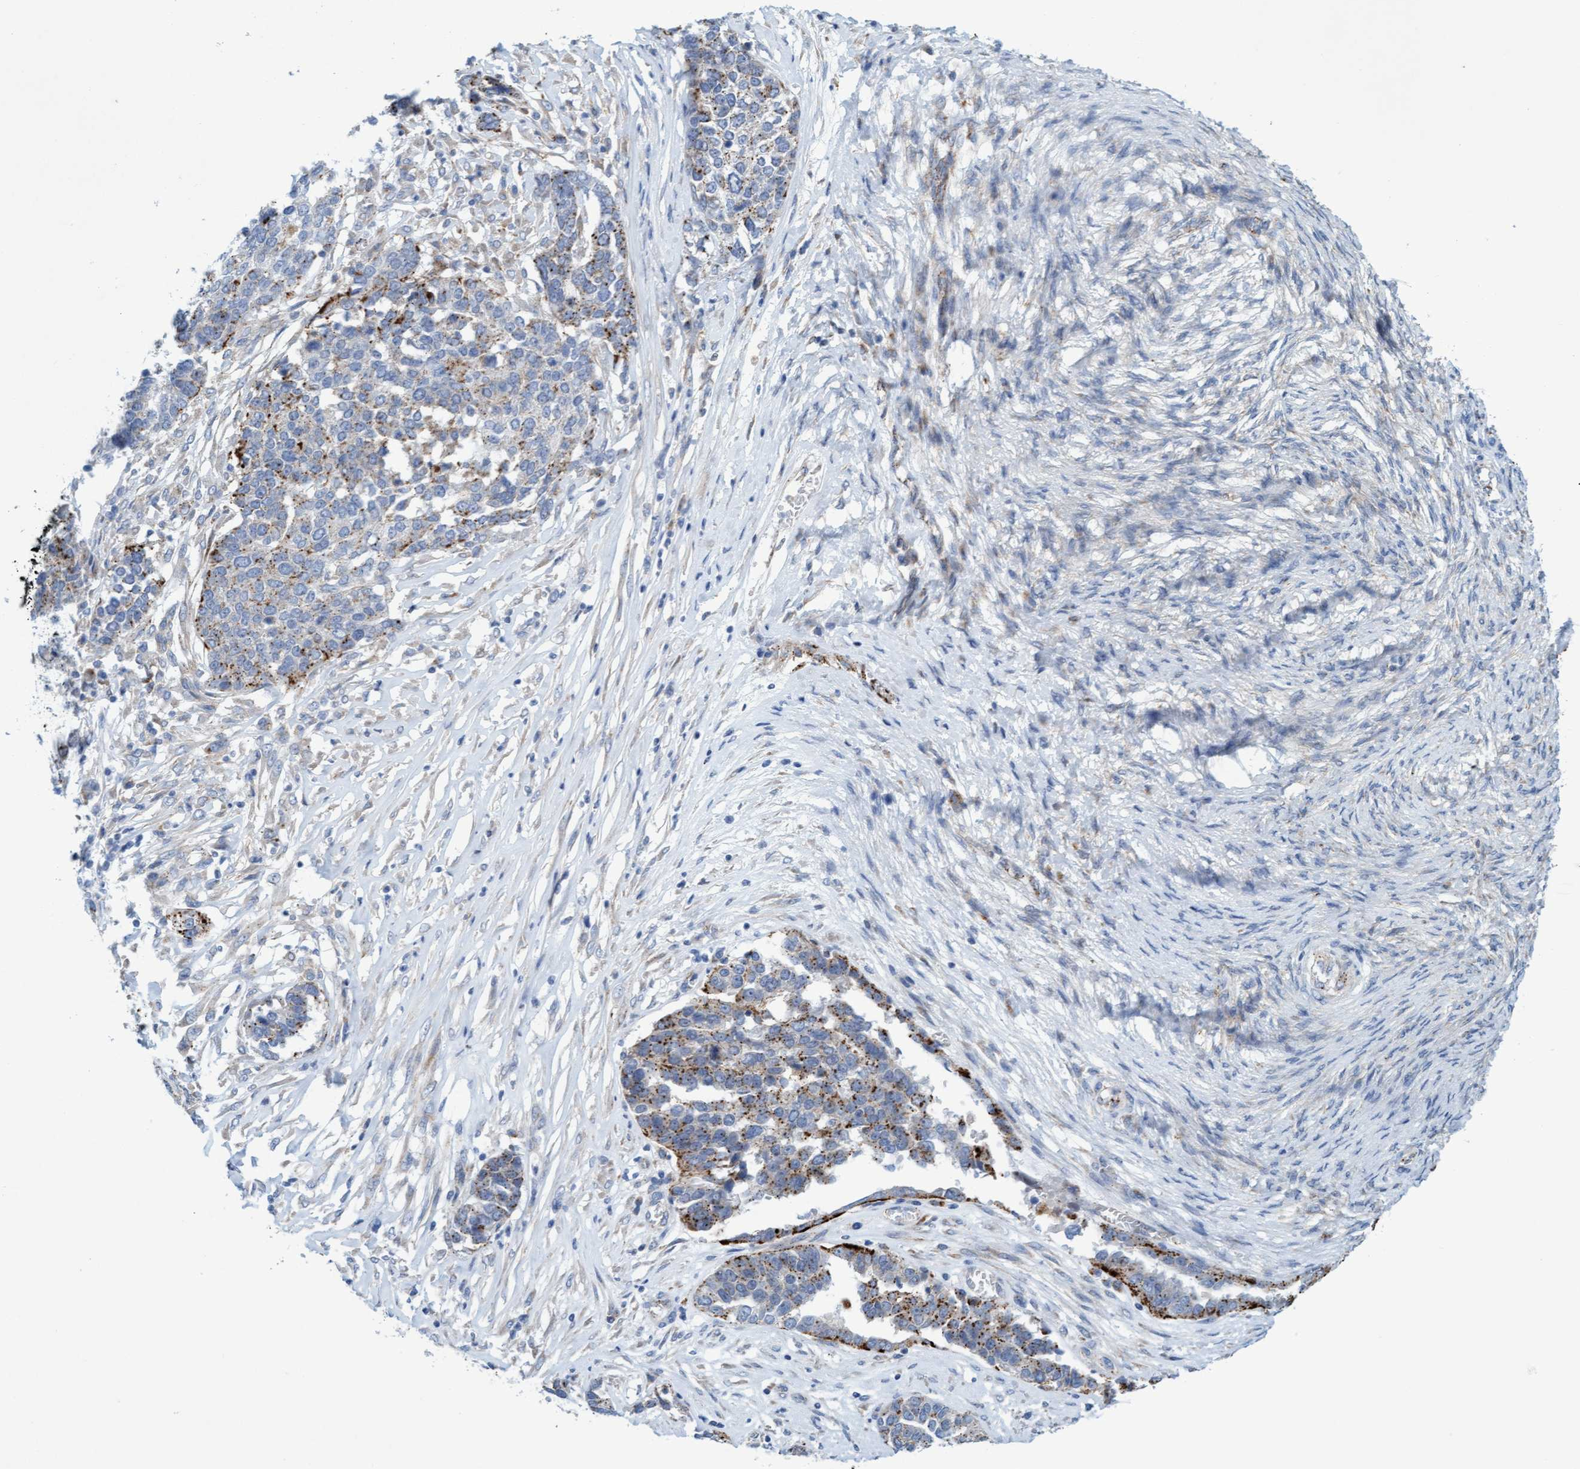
{"staining": {"intensity": "moderate", "quantity": "25%-75%", "location": "cytoplasmic/membranous"}, "tissue": "ovarian cancer", "cell_type": "Tumor cells", "image_type": "cancer", "snomed": [{"axis": "morphology", "description": "Cystadenocarcinoma, serous, NOS"}, {"axis": "topography", "description": "Ovary"}], "caption": "DAB immunohistochemical staining of ovarian cancer (serous cystadenocarcinoma) displays moderate cytoplasmic/membranous protein positivity in approximately 25%-75% of tumor cells.", "gene": "SGSH", "patient": {"sex": "female", "age": 44}}